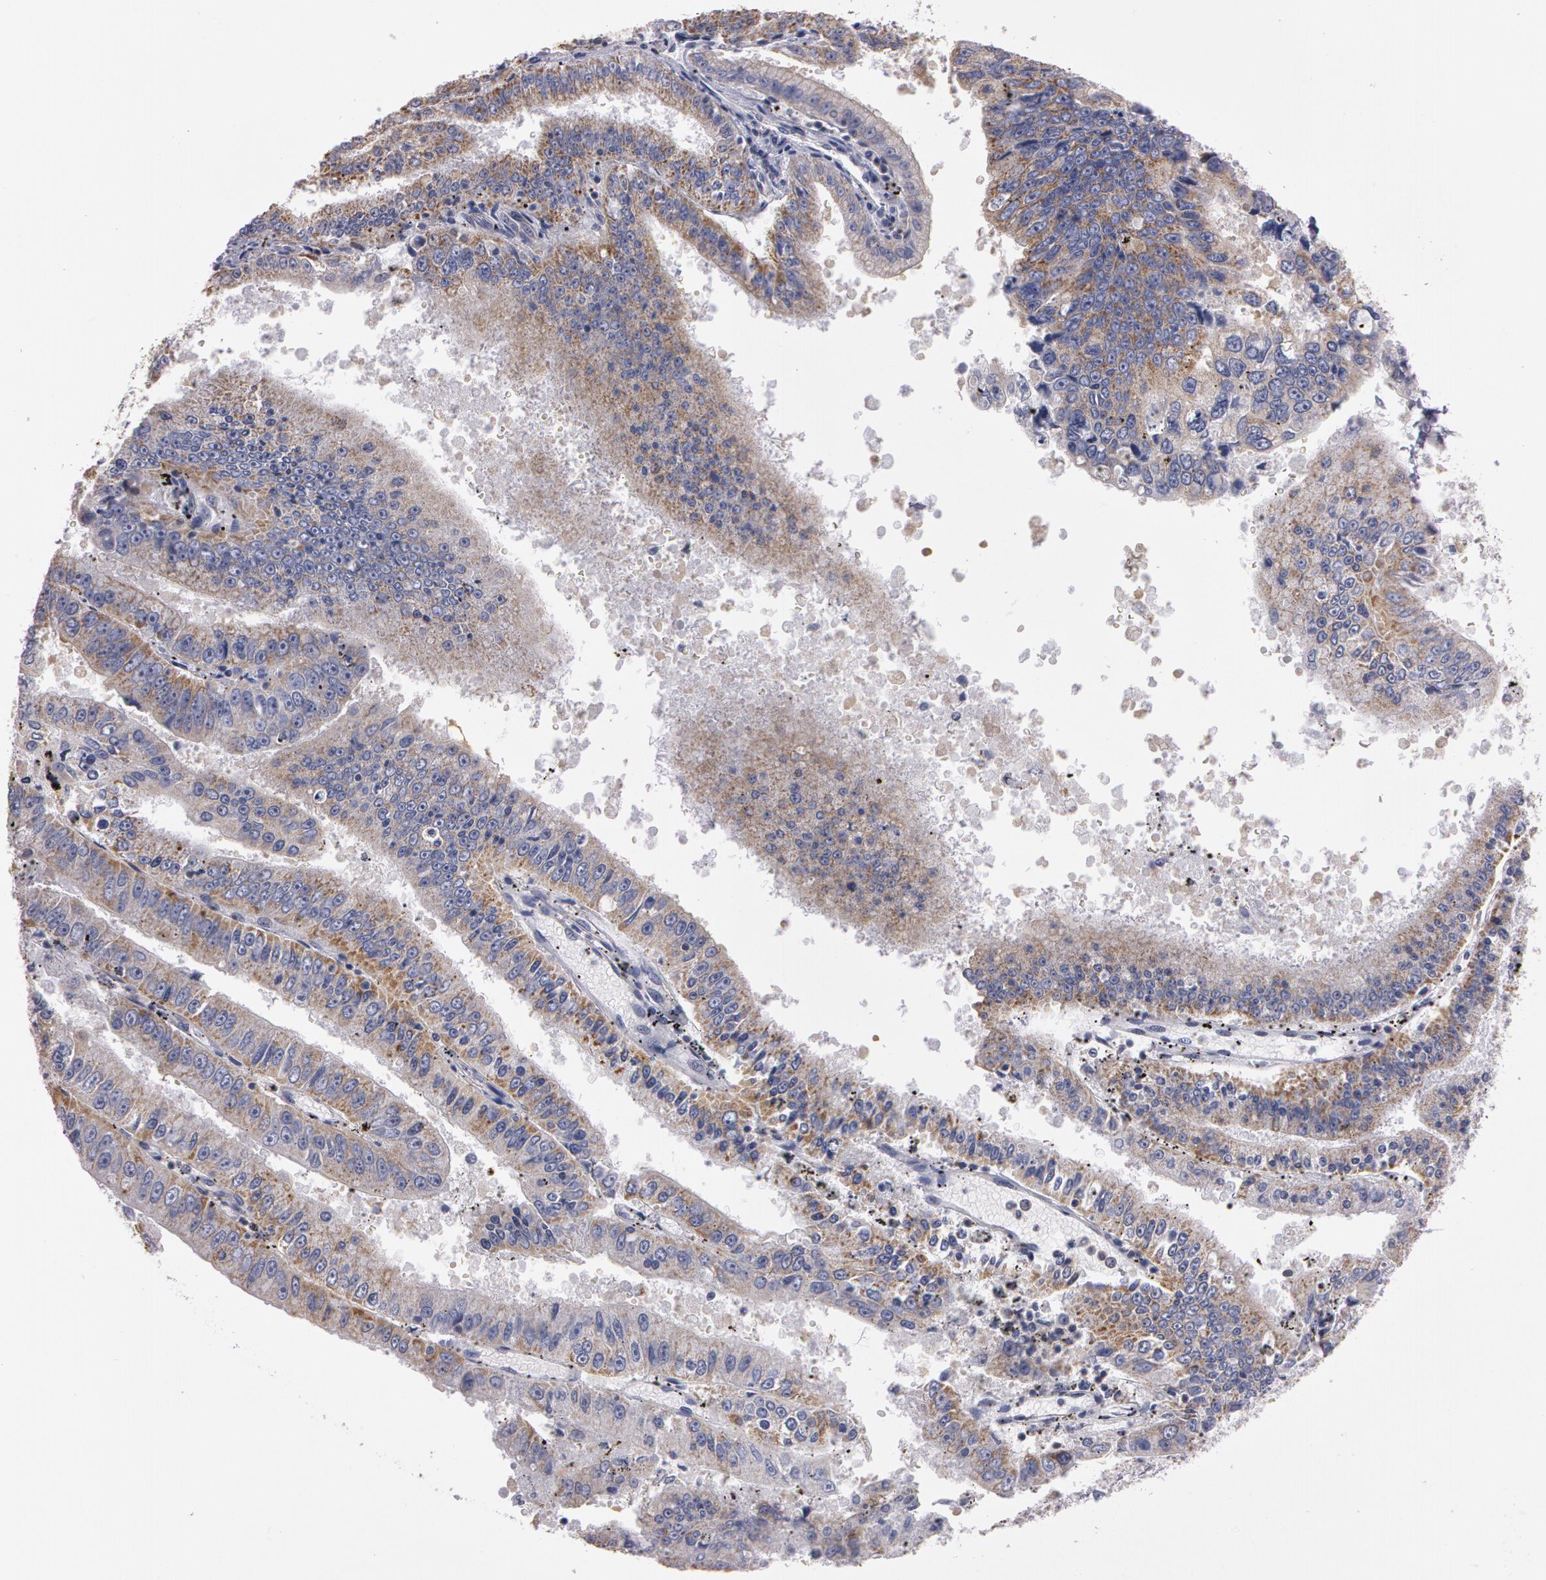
{"staining": {"intensity": "weak", "quantity": ">75%", "location": "cytoplasmic/membranous"}, "tissue": "endometrial cancer", "cell_type": "Tumor cells", "image_type": "cancer", "snomed": [{"axis": "morphology", "description": "Adenocarcinoma, NOS"}, {"axis": "topography", "description": "Endometrium"}], "caption": "IHC of human endometrial adenocarcinoma demonstrates low levels of weak cytoplasmic/membranous expression in about >75% of tumor cells.", "gene": "NEK9", "patient": {"sex": "female", "age": 66}}